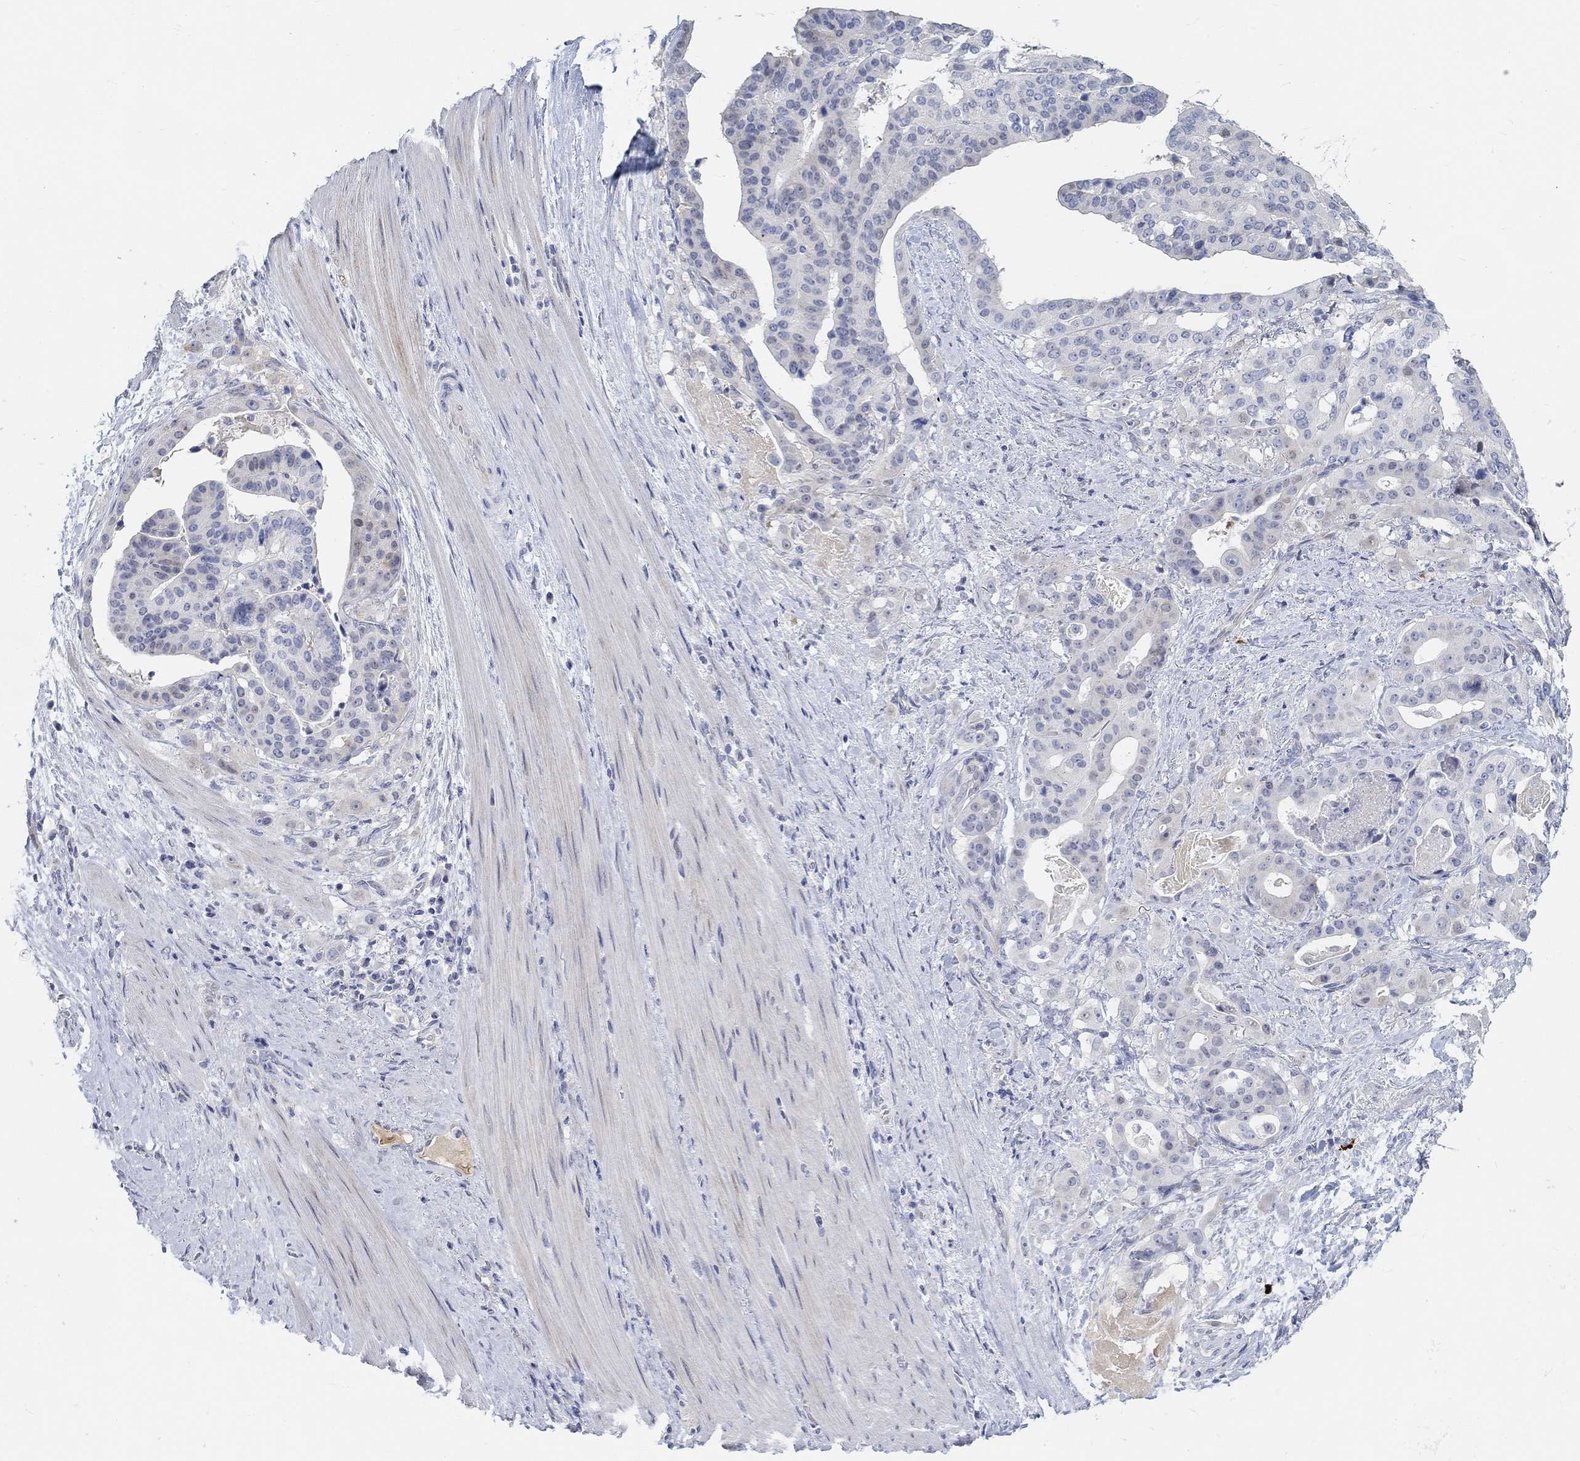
{"staining": {"intensity": "negative", "quantity": "none", "location": "none"}, "tissue": "stomach cancer", "cell_type": "Tumor cells", "image_type": "cancer", "snomed": [{"axis": "morphology", "description": "Adenocarcinoma, NOS"}, {"axis": "topography", "description": "Stomach"}], "caption": "An immunohistochemistry (IHC) photomicrograph of stomach cancer (adenocarcinoma) is shown. There is no staining in tumor cells of stomach cancer (adenocarcinoma).", "gene": "SNTG2", "patient": {"sex": "male", "age": 48}}